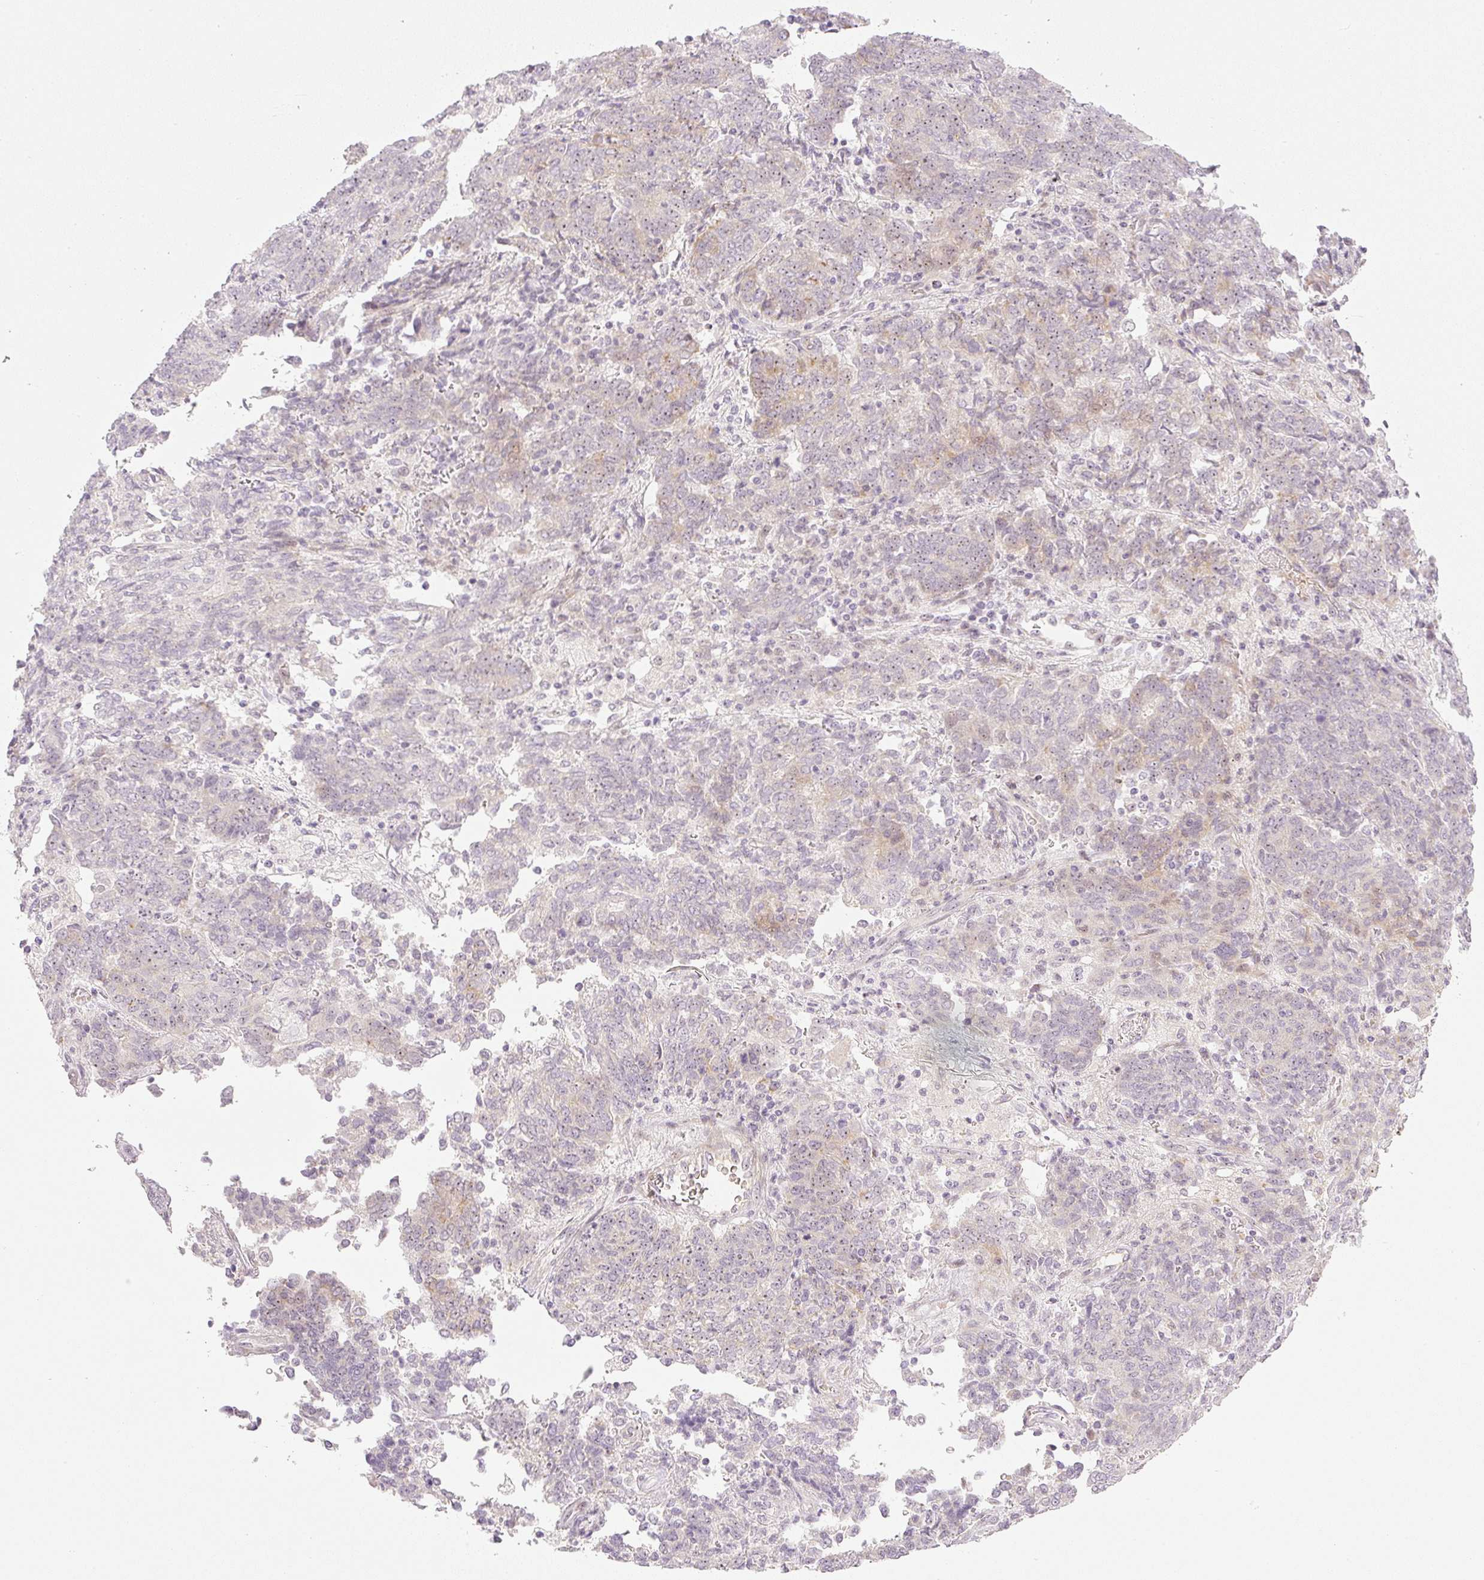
{"staining": {"intensity": "moderate", "quantity": "<25%", "location": "cytoplasmic/membranous,nuclear"}, "tissue": "endometrial cancer", "cell_type": "Tumor cells", "image_type": "cancer", "snomed": [{"axis": "morphology", "description": "Adenocarcinoma, NOS"}, {"axis": "topography", "description": "Endometrium"}], "caption": "Moderate cytoplasmic/membranous and nuclear positivity is present in about <25% of tumor cells in endometrial cancer. (Stains: DAB (3,3'-diaminobenzidine) in brown, nuclei in blue, Microscopy: brightfield microscopy at high magnification).", "gene": "AAR2", "patient": {"sex": "female", "age": 80}}